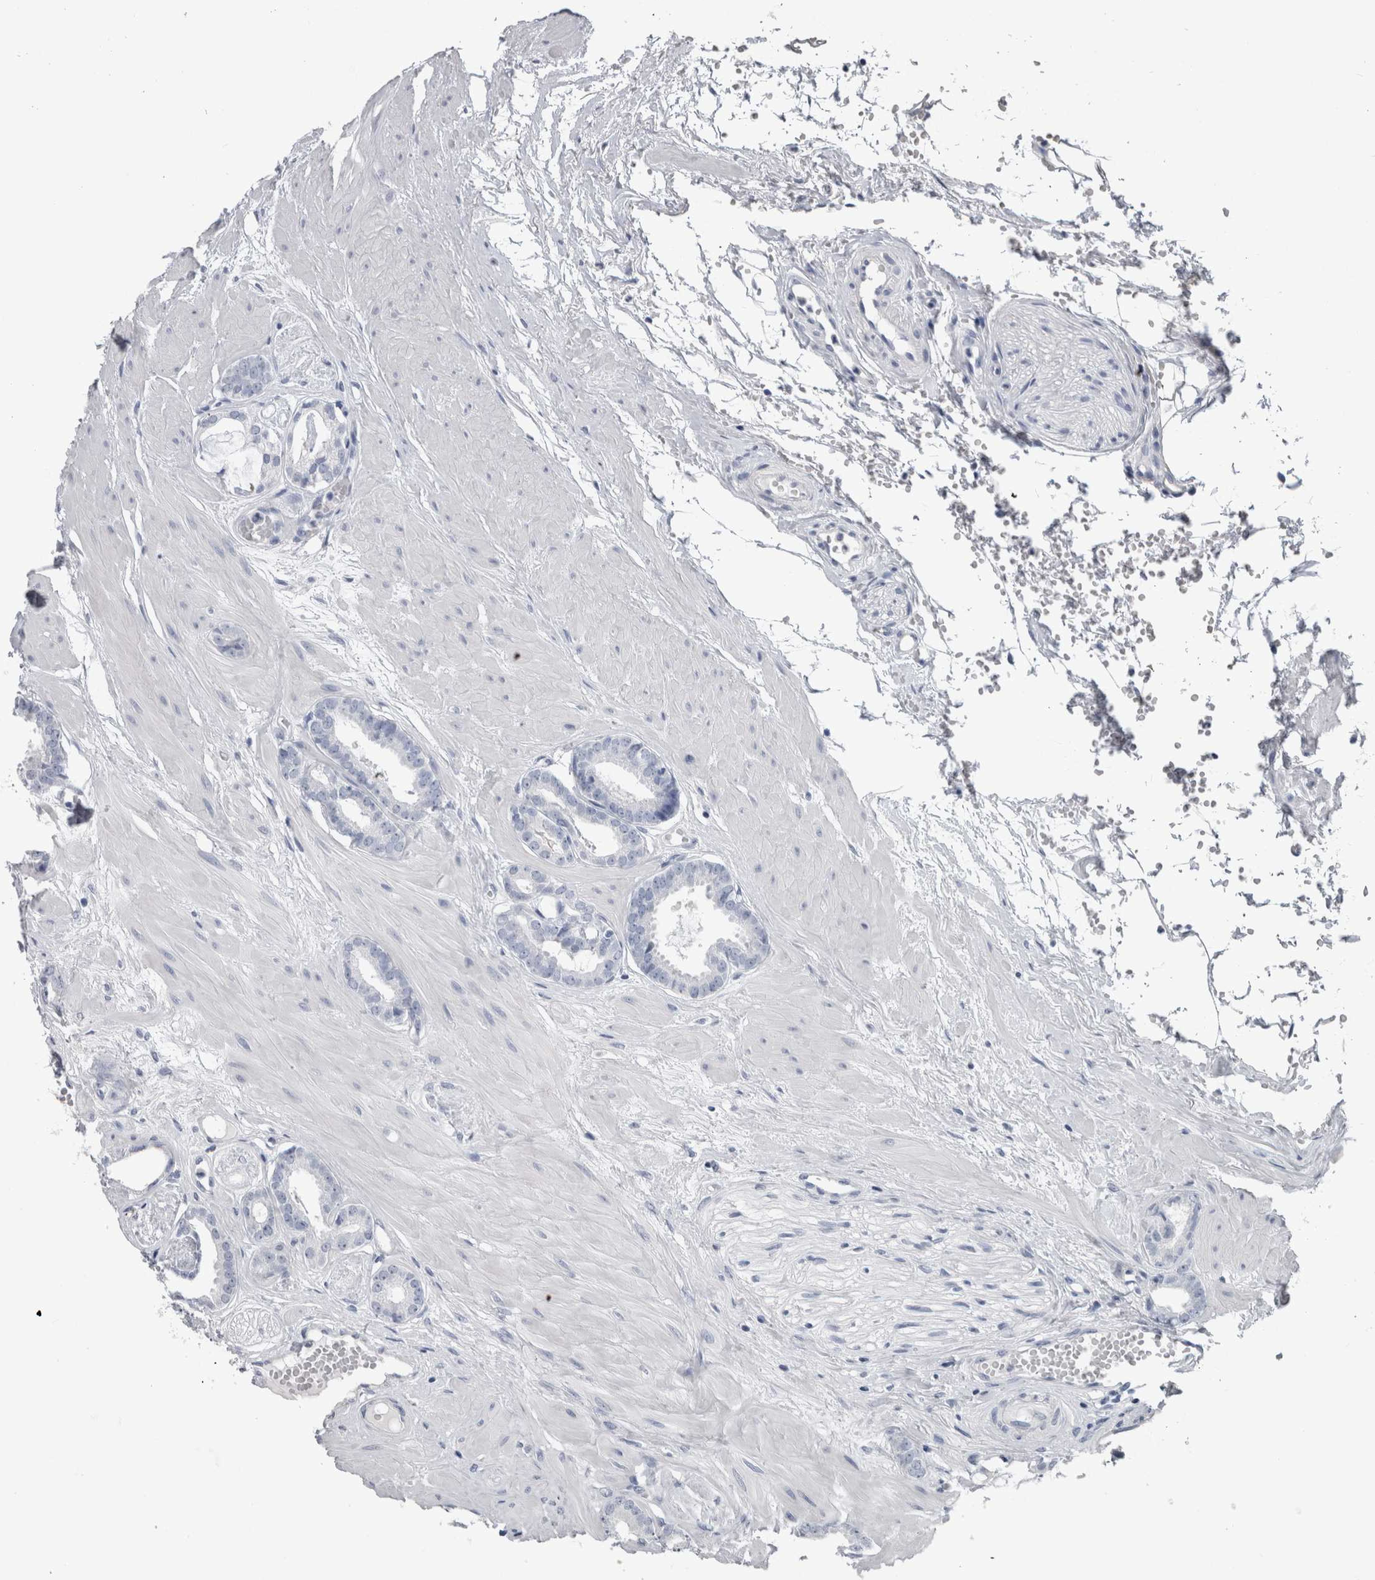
{"staining": {"intensity": "negative", "quantity": "none", "location": "none"}, "tissue": "prostate cancer", "cell_type": "Tumor cells", "image_type": "cancer", "snomed": [{"axis": "morphology", "description": "Adenocarcinoma, Low grade"}, {"axis": "topography", "description": "Prostate"}], "caption": "DAB immunohistochemical staining of prostate cancer (adenocarcinoma (low-grade)) reveals no significant expression in tumor cells. Brightfield microscopy of immunohistochemistry (IHC) stained with DAB (brown) and hematoxylin (blue), captured at high magnification.", "gene": "PTH", "patient": {"sex": "male", "age": 53}}